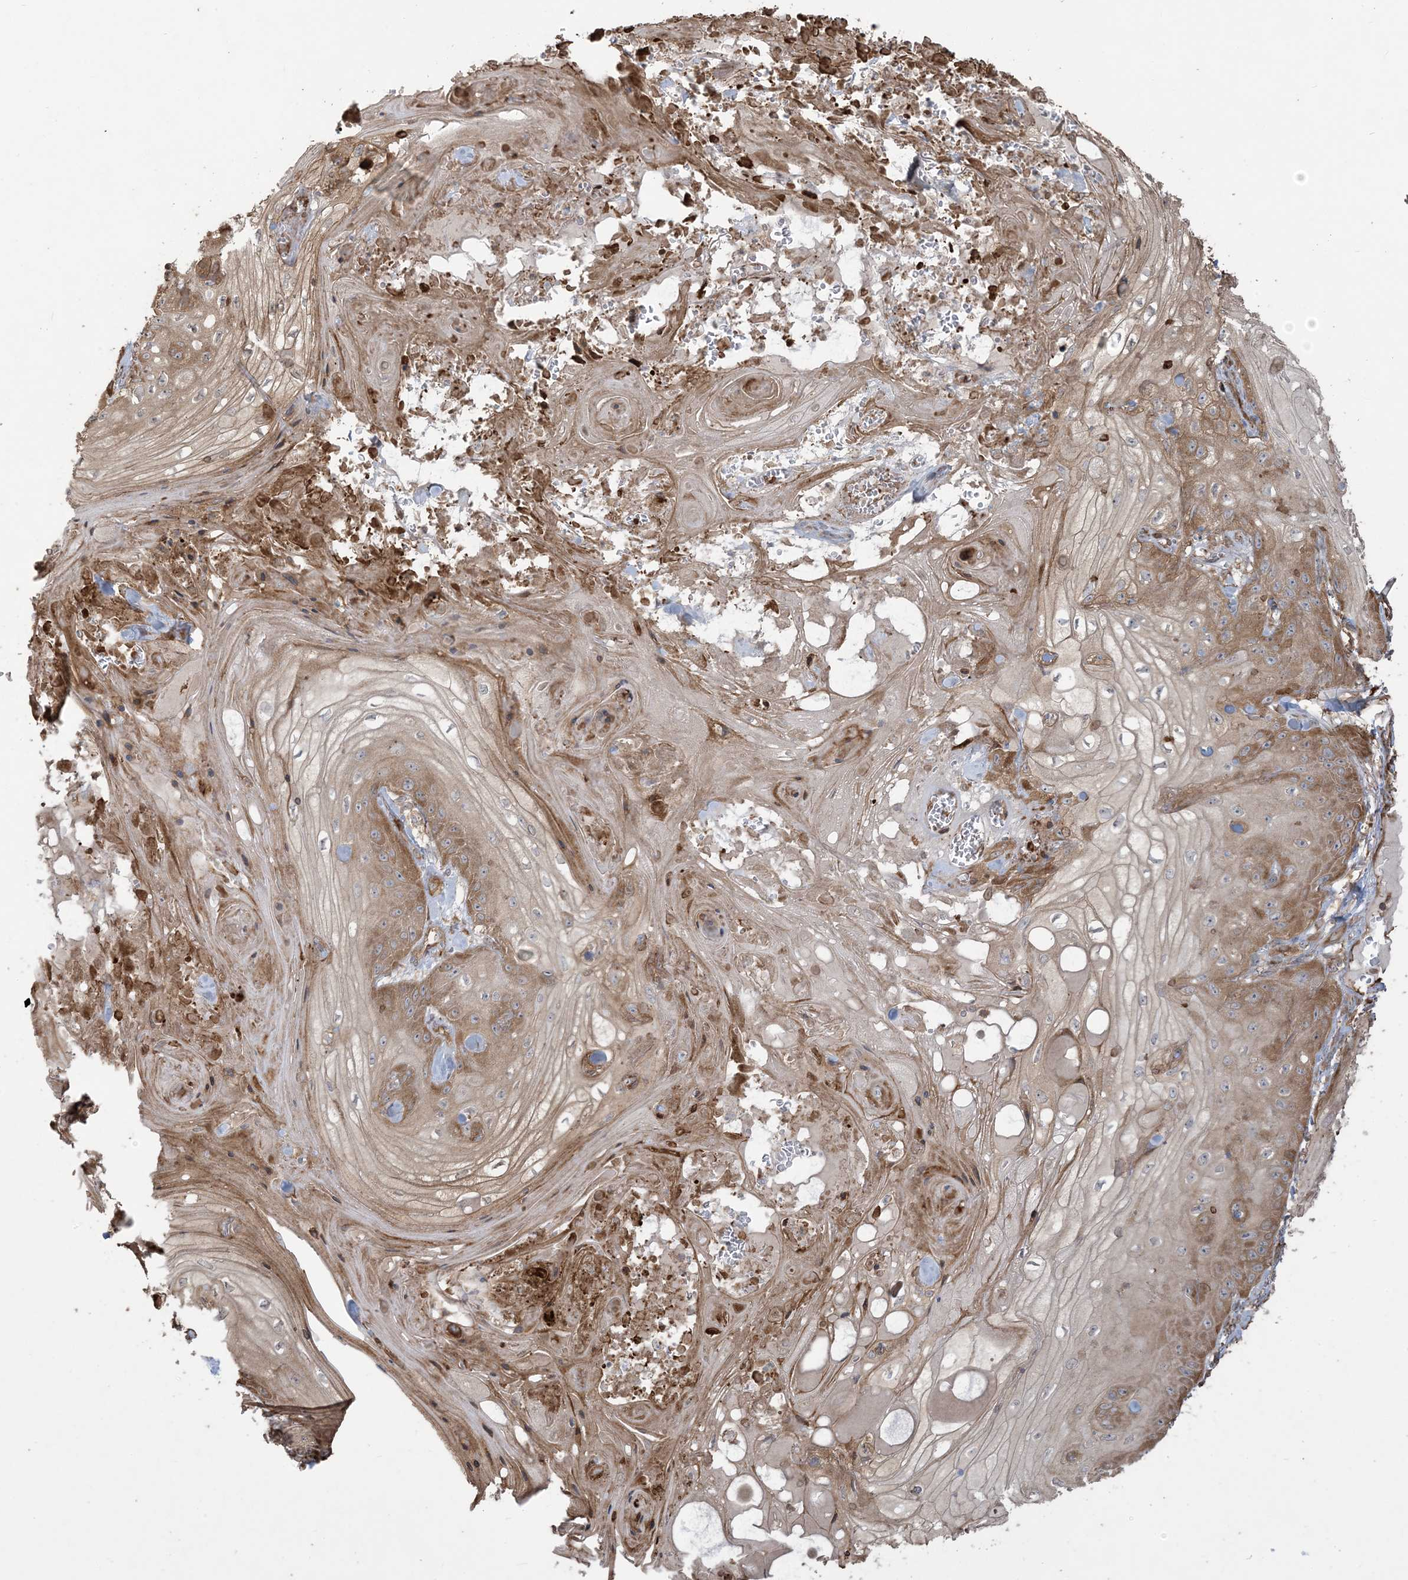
{"staining": {"intensity": "moderate", "quantity": "25%-75%", "location": "cytoplasmic/membranous"}, "tissue": "skin cancer", "cell_type": "Tumor cells", "image_type": "cancer", "snomed": [{"axis": "morphology", "description": "Squamous cell carcinoma, NOS"}, {"axis": "topography", "description": "Skin"}], "caption": "Approximately 25%-75% of tumor cells in squamous cell carcinoma (skin) show moderate cytoplasmic/membranous protein expression as visualized by brown immunohistochemical staining.", "gene": "KLHL18", "patient": {"sex": "male", "age": 74}}